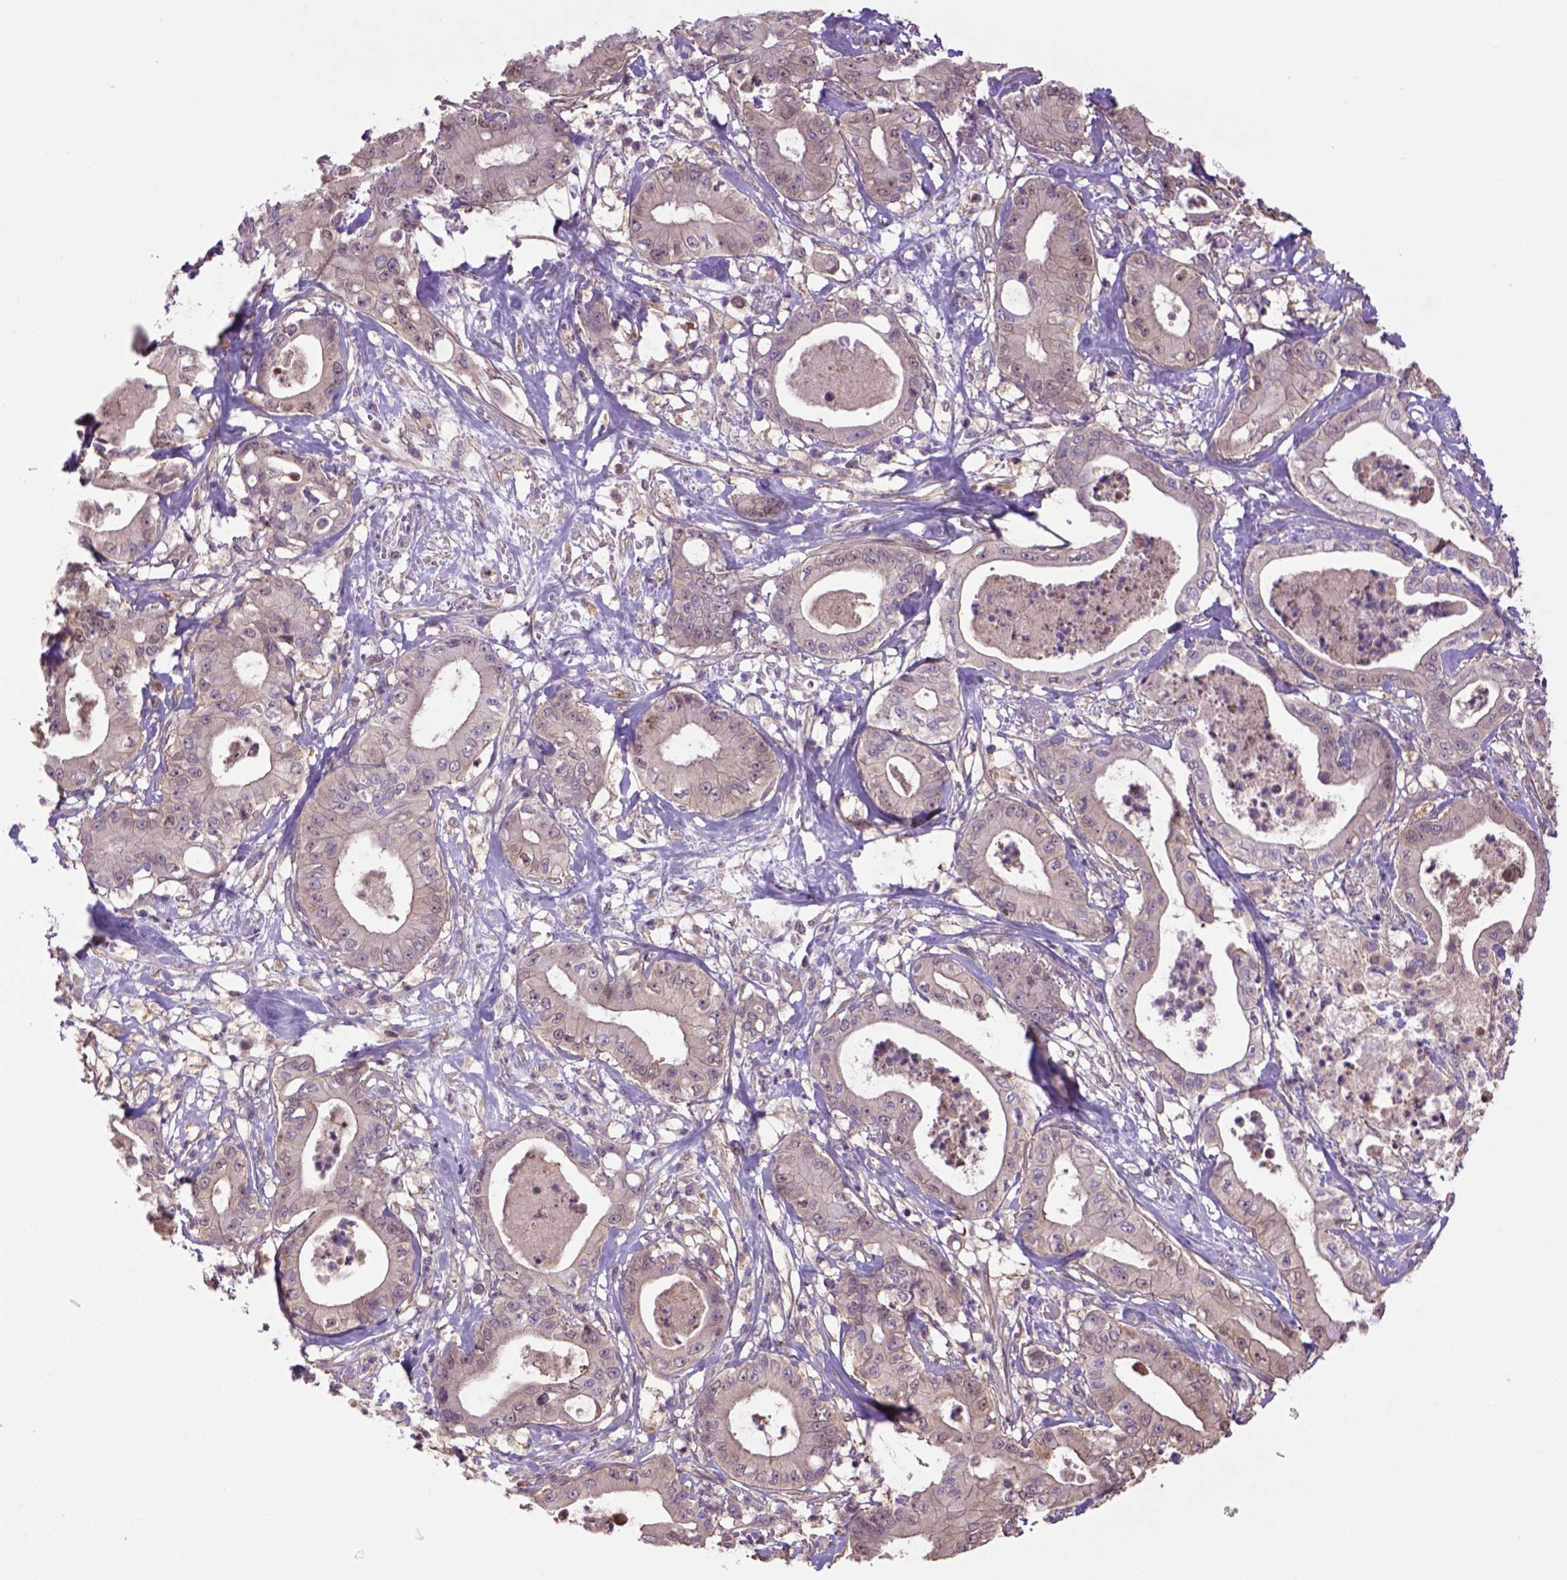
{"staining": {"intensity": "weak", "quantity": "<25%", "location": "cytoplasmic/membranous"}, "tissue": "pancreatic cancer", "cell_type": "Tumor cells", "image_type": "cancer", "snomed": [{"axis": "morphology", "description": "Adenocarcinoma, NOS"}, {"axis": "topography", "description": "Pancreas"}], "caption": "Image shows no significant protein expression in tumor cells of pancreatic cancer.", "gene": "HSPBP1", "patient": {"sex": "male", "age": 71}}